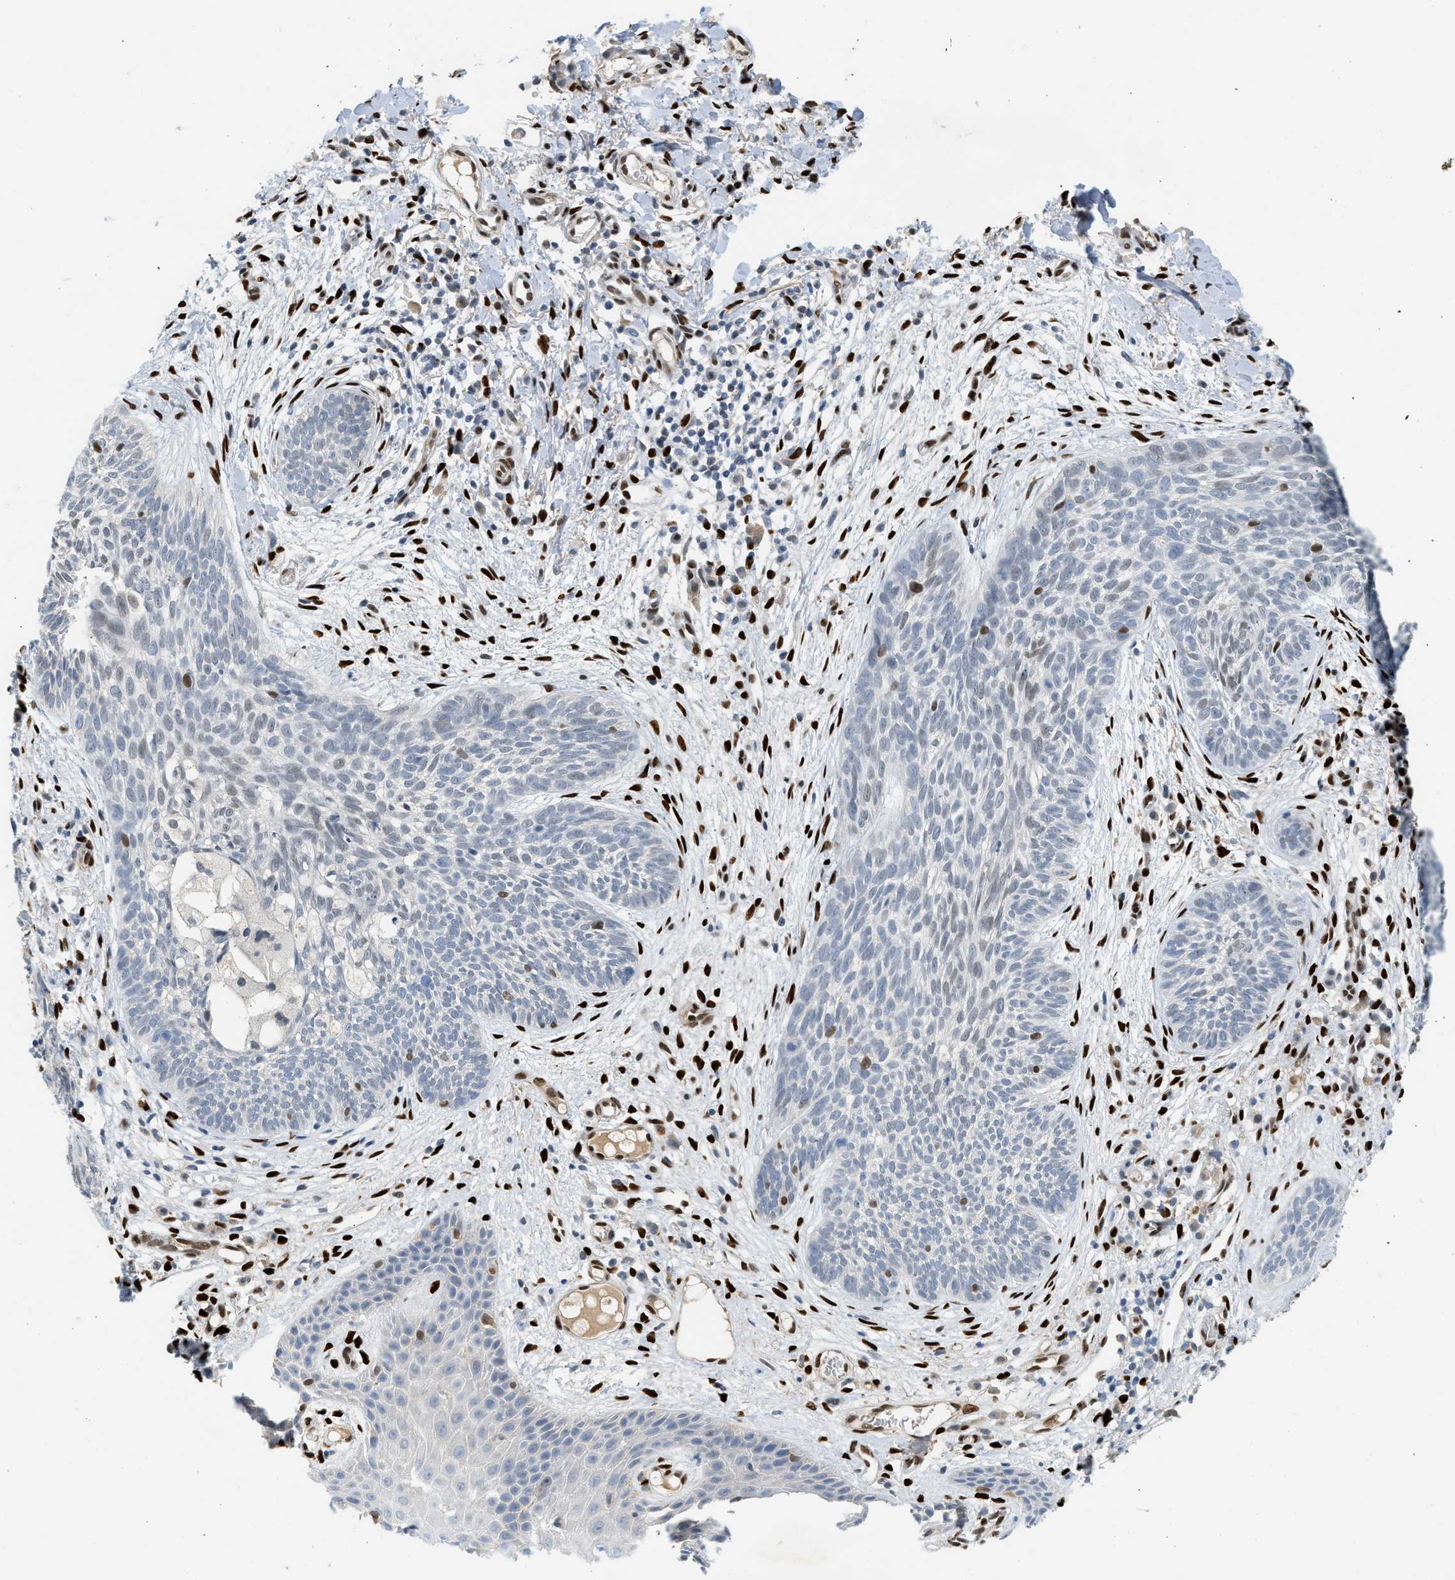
{"staining": {"intensity": "negative", "quantity": "none", "location": "none"}, "tissue": "skin cancer", "cell_type": "Tumor cells", "image_type": "cancer", "snomed": [{"axis": "morphology", "description": "Basal cell carcinoma"}, {"axis": "topography", "description": "Skin"}], "caption": "Immunohistochemistry image of neoplastic tissue: skin cancer stained with DAB (3,3'-diaminobenzidine) exhibits no significant protein staining in tumor cells.", "gene": "ZBTB20", "patient": {"sex": "female", "age": 59}}